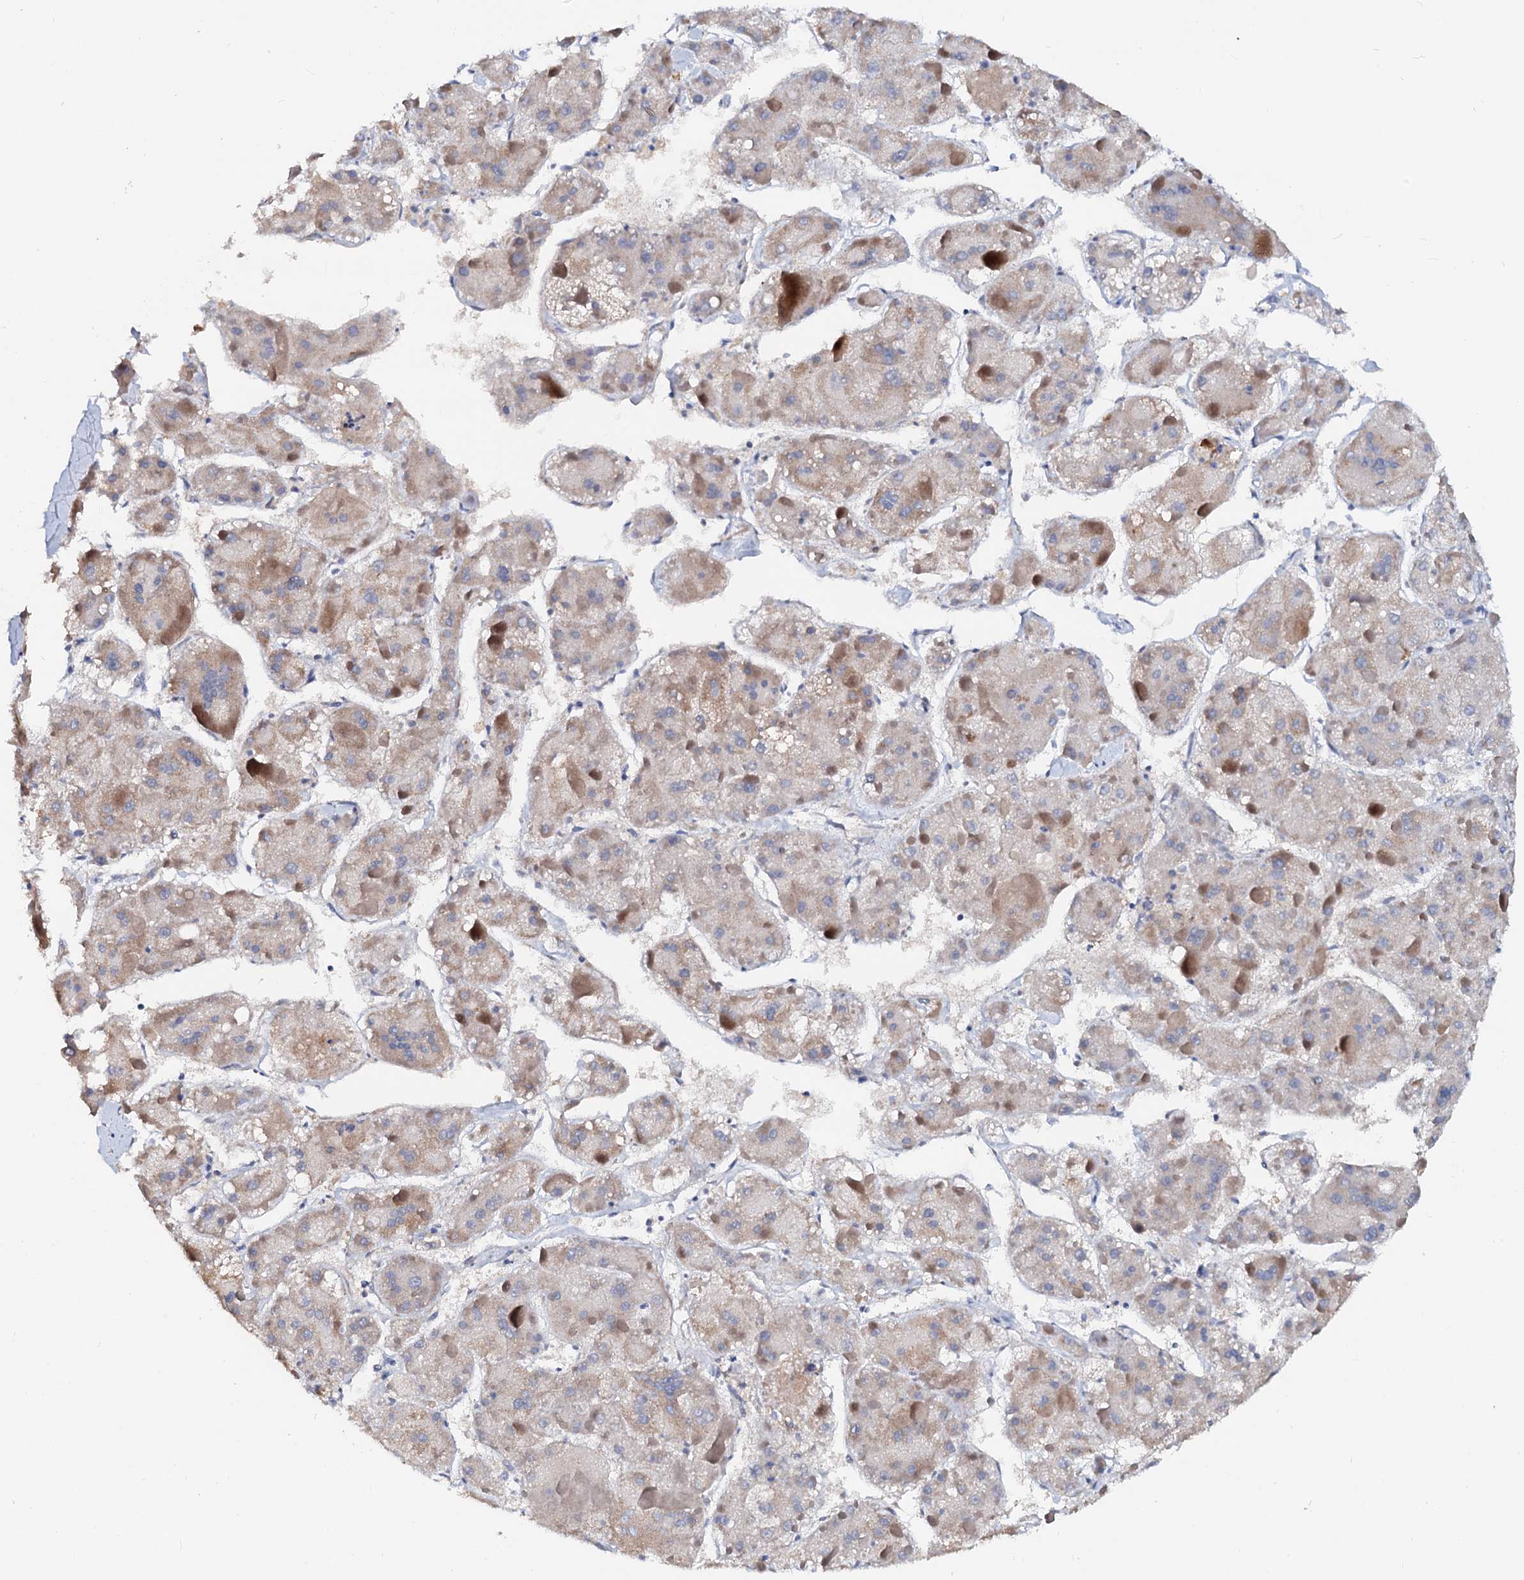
{"staining": {"intensity": "weak", "quantity": "25%-75%", "location": "cytoplasmic/membranous"}, "tissue": "liver cancer", "cell_type": "Tumor cells", "image_type": "cancer", "snomed": [{"axis": "morphology", "description": "Carcinoma, Hepatocellular, NOS"}, {"axis": "topography", "description": "Liver"}], "caption": "IHC (DAB) staining of human liver cancer displays weak cytoplasmic/membranous protein expression in approximately 25%-75% of tumor cells.", "gene": "NALF1", "patient": {"sex": "female", "age": 73}}